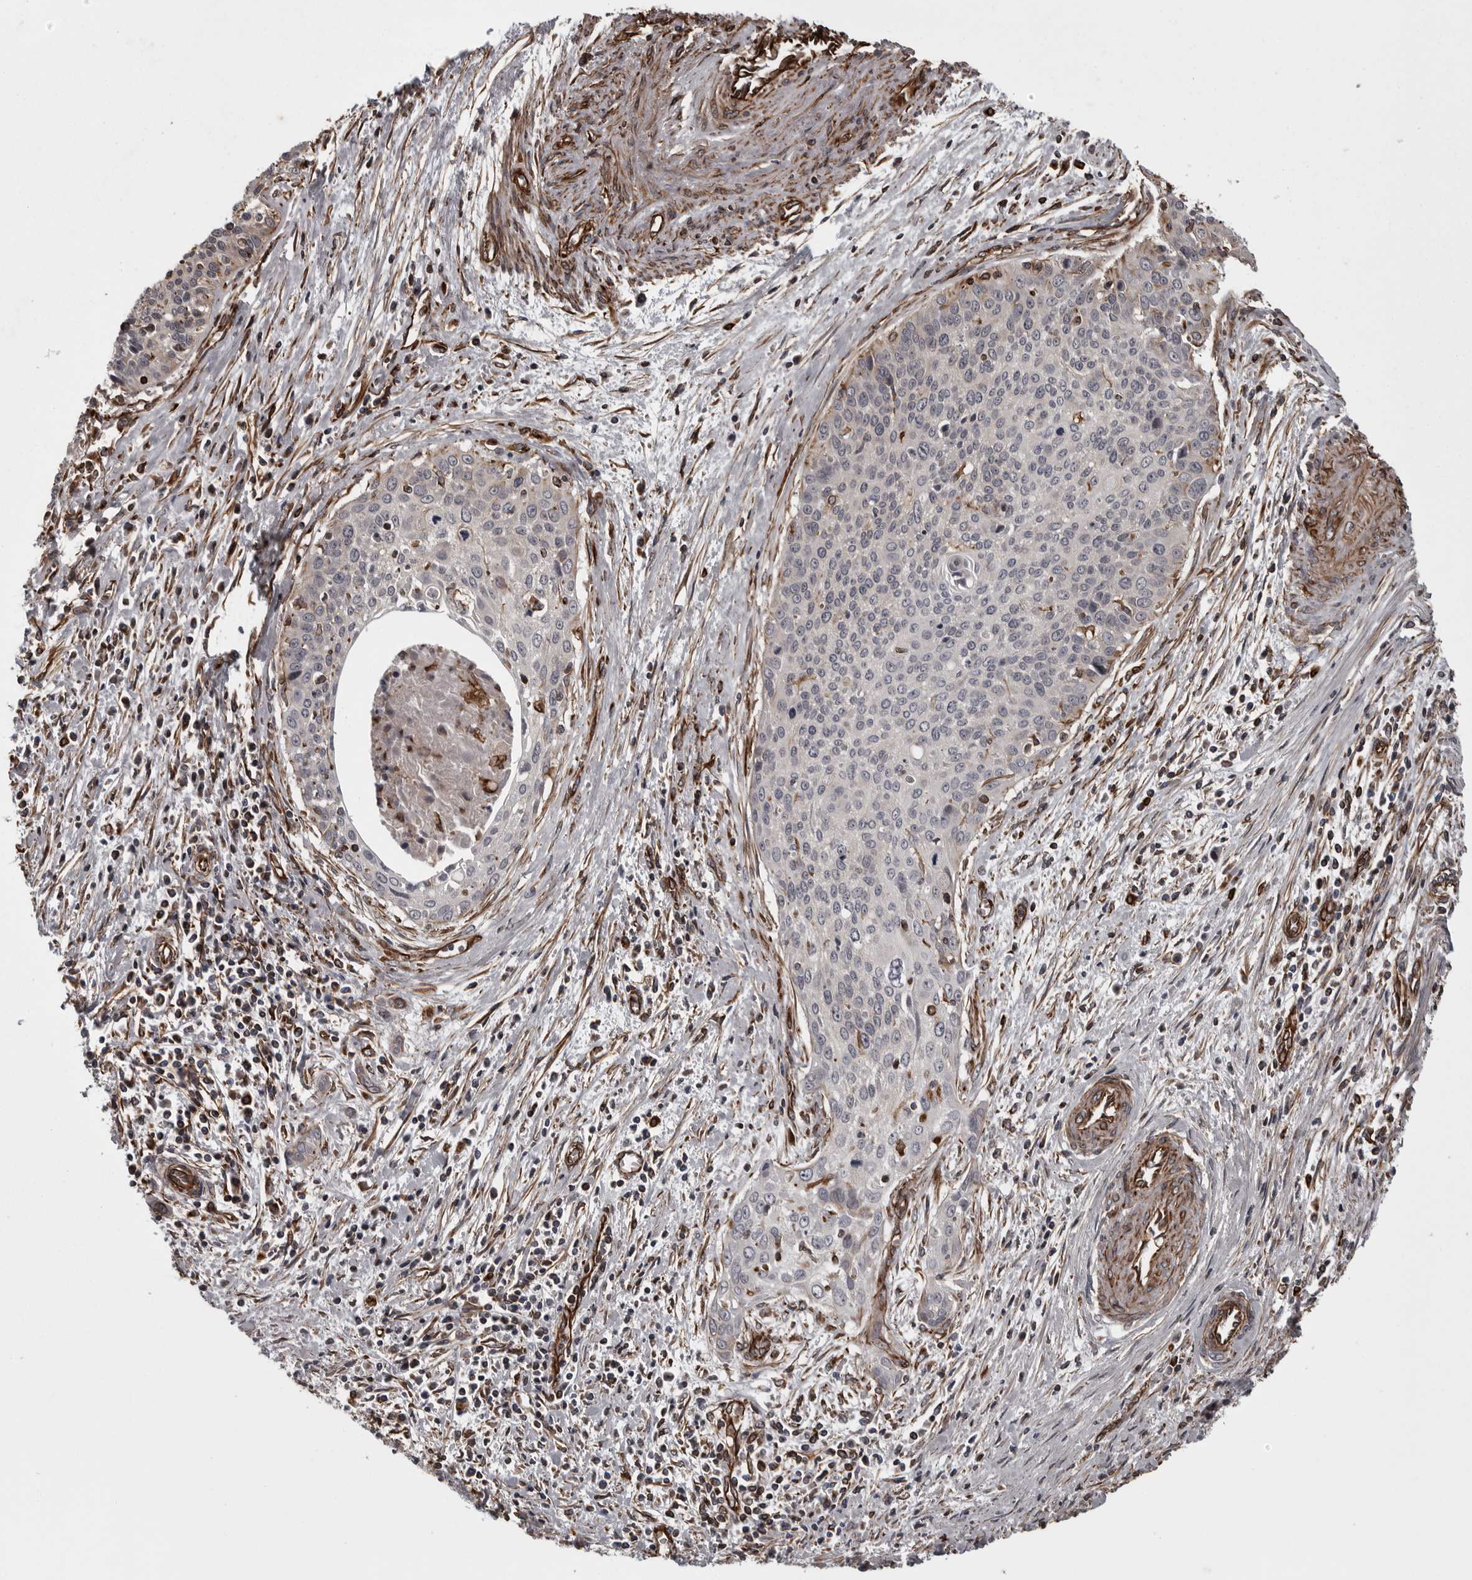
{"staining": {"intensity": "negative", "quantity": "none", "location": "none"}, "tissue": "cervical cancer", "cell_type": "Tumor cells", "image_type": "cancer", "snomed": [{"axis": "morphology", "description": "Squamous cell carcinoma, NOS"}, {"axis": "topography", "description": "Cervix"}], "caption": "Immunohistochemistry photomicrograph of neoplastic tissue: human squamous cell carcinoma (cervical) stained with DAB displays no significant protein staining in tumor cells.", "gene": "FAAP100", "patient": {"sex": "female", "age": 55}}